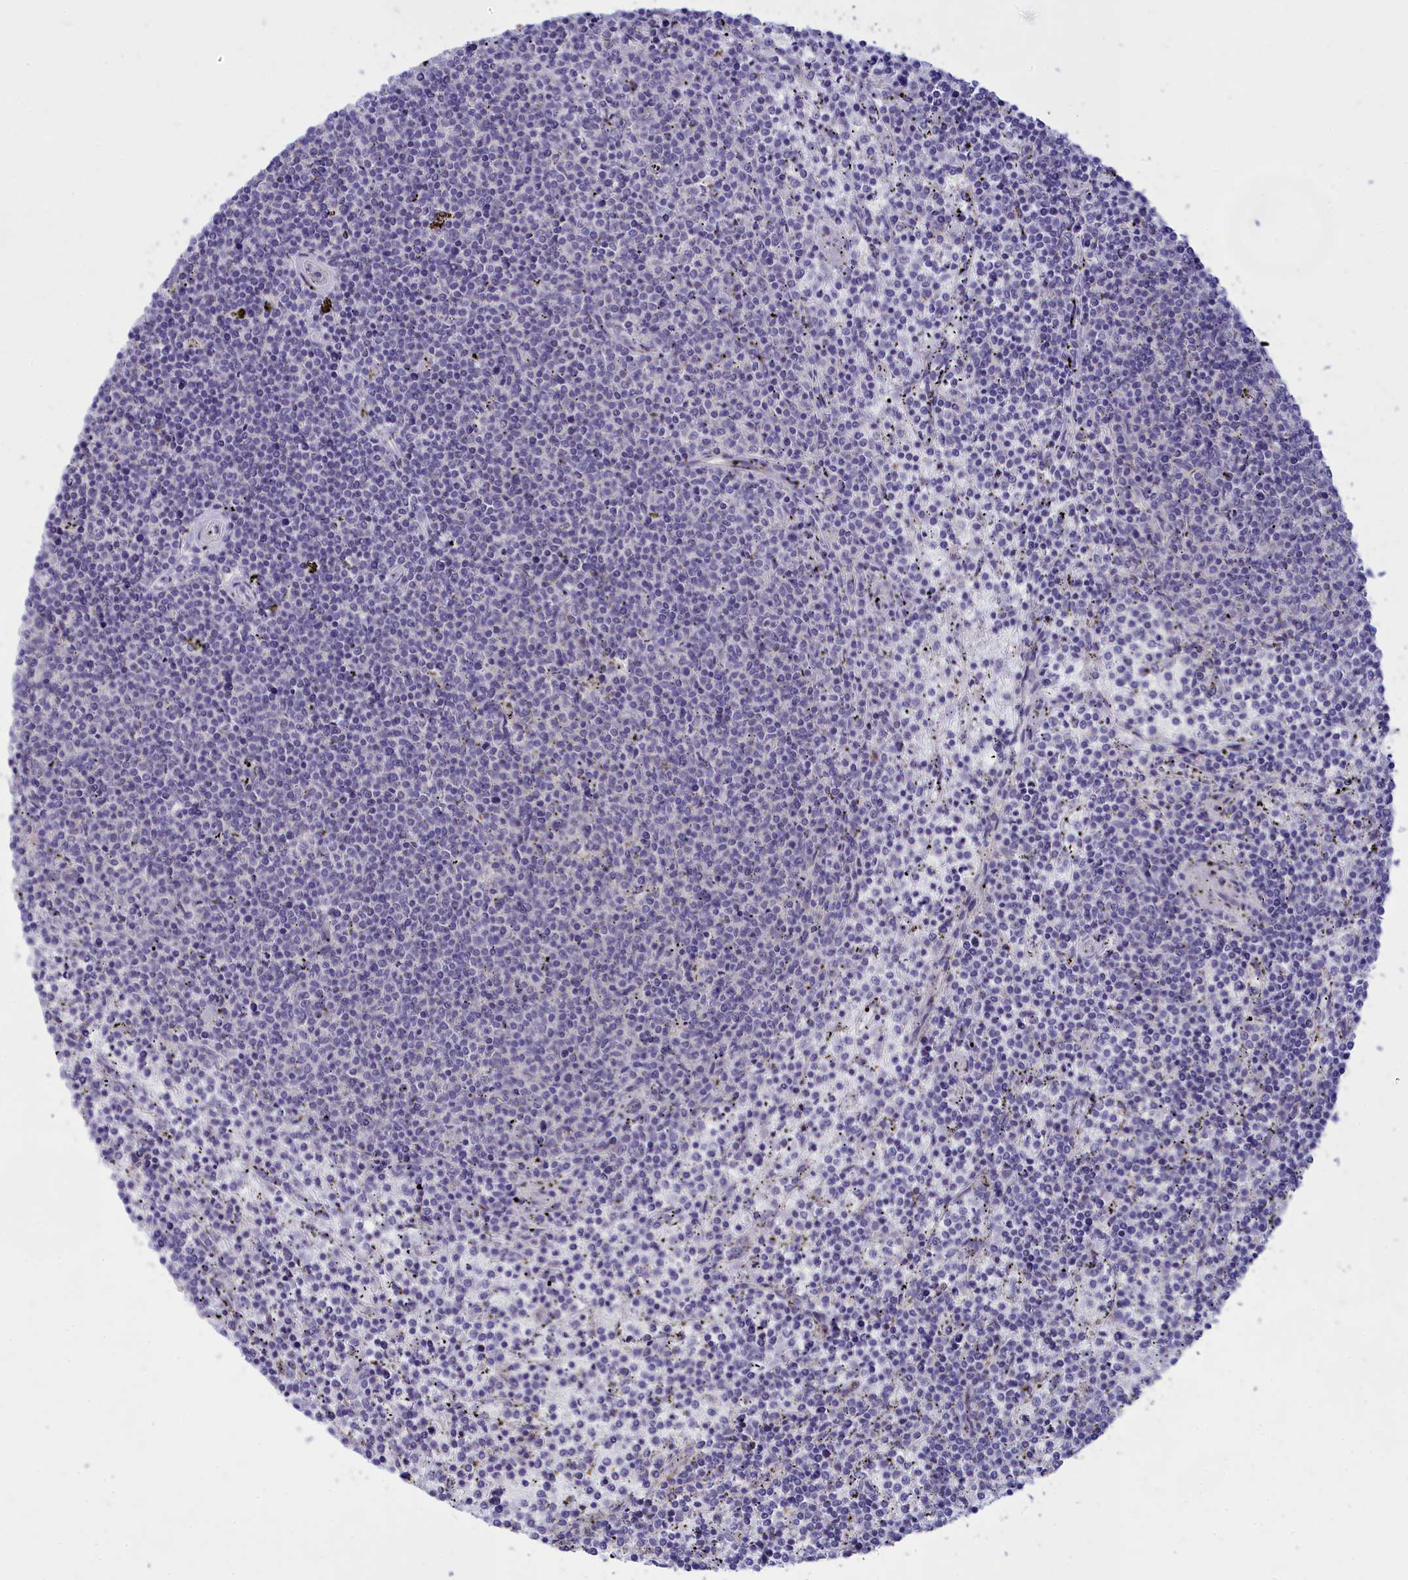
{"staining": {"intensity": "negative", "quantity": "none", "location": "none"}, "tissue": "lymphoma", "cell_type": "Tumor cells", "image_type": "cancer", "snomed": [{"axis": "morphology", "description": "Malignant lymphoma, non-Hodgkin's type, Low grade"}, {"axis": "topography", "description": "Spleen"}], "caption": "Micrograph shows no protein expression in tumor cells of lymphoma tissue.", "gene": "TMEM30B", "patient": {"sex": "female", "age": 50}}